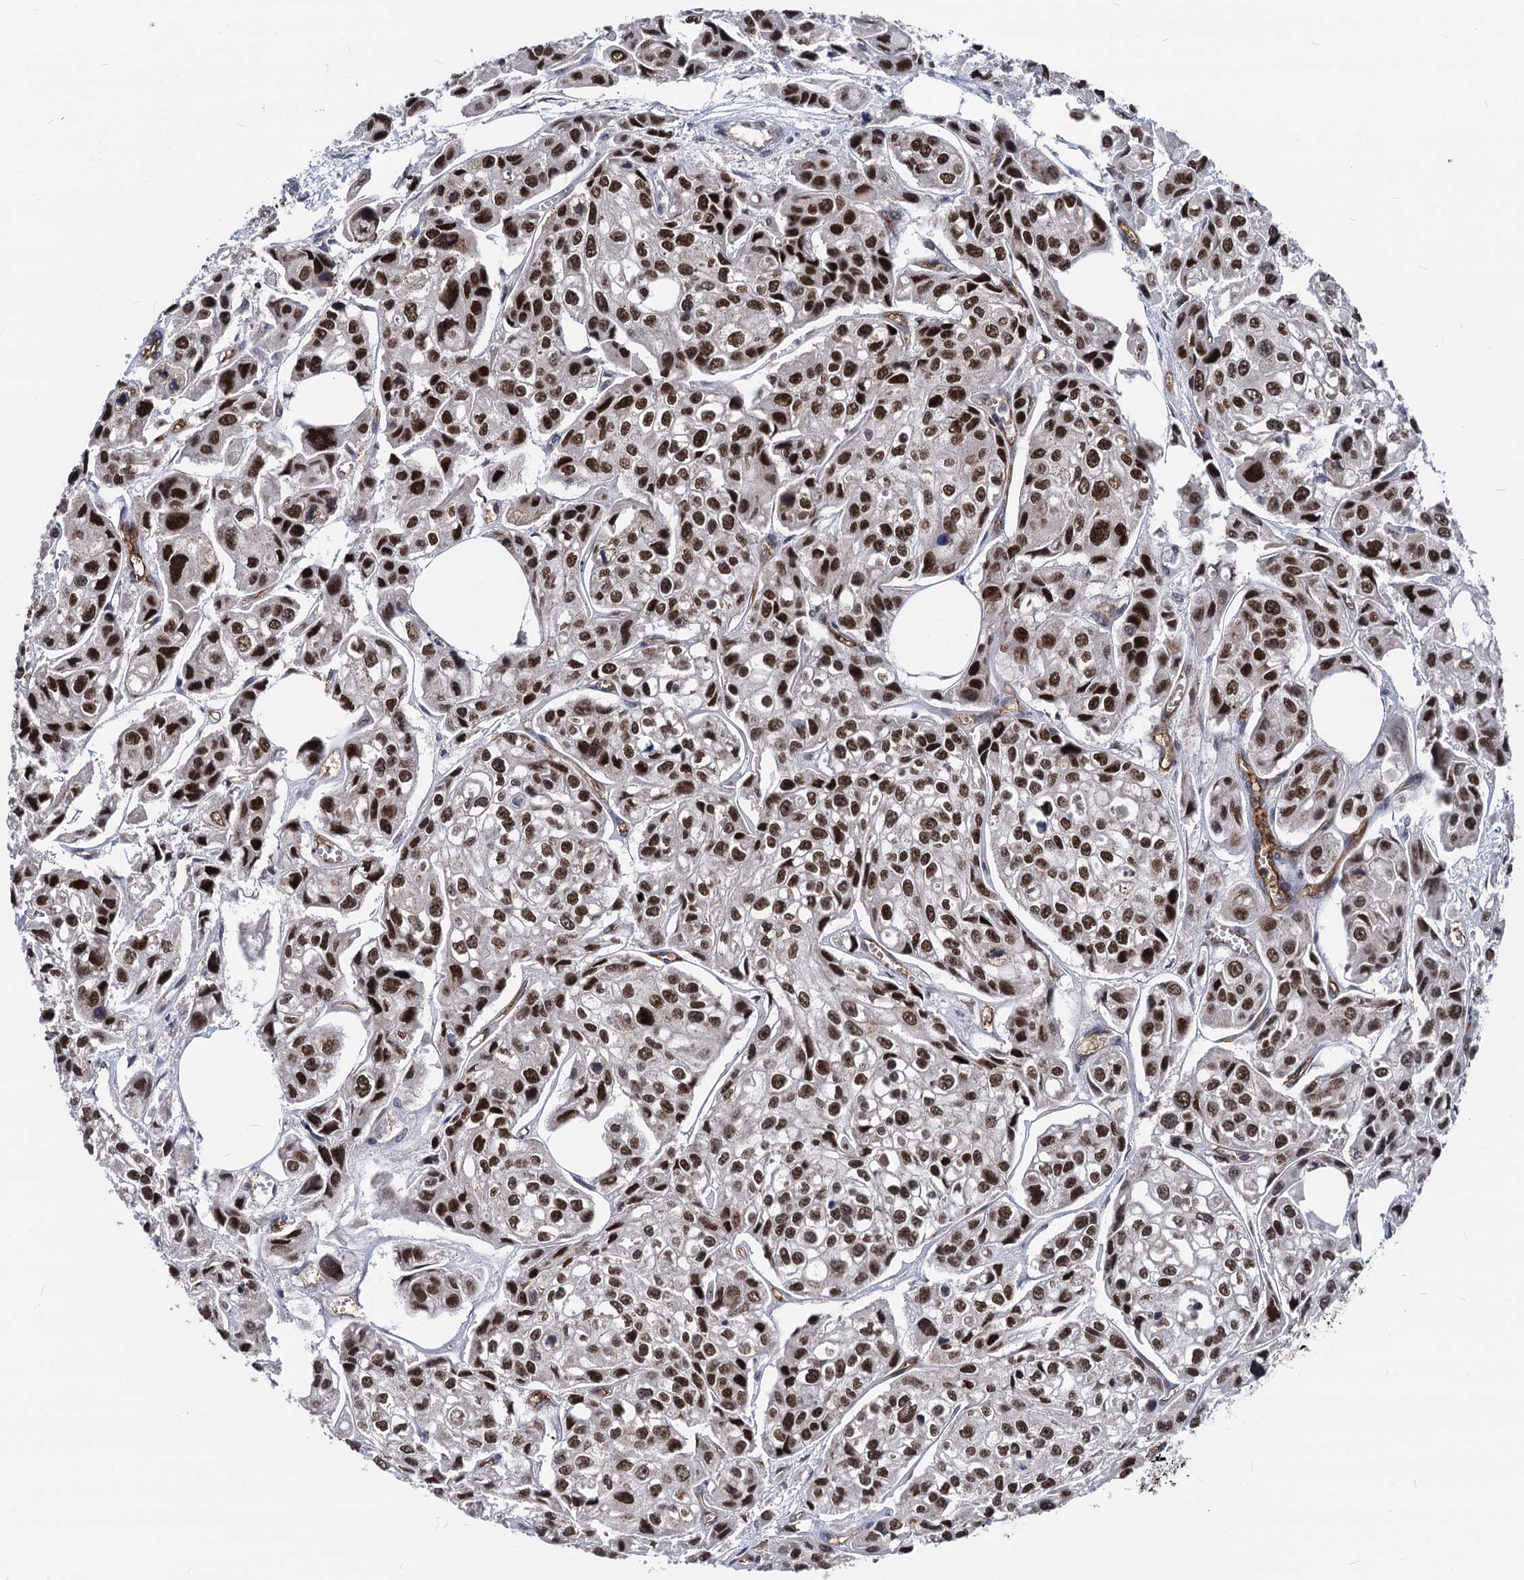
{"staining": {"intensity": "strong", "quantity": ">75%", "location": "nuclear"}, "tissue": "urothelial cancer", "cell_type": "Tumor cells", "image_type": "cancer", "snomed": [{"axis": "morphology", "description": "Urothelial carcinoma, High grade"}, {"axis": "topography", "description": "Urinary bladder"}], "caption": "The micrograph reveals staining of urothelial carcinoma (high-grade), revealing strong nuclear protein positivity (brown color) within tumor cells.", "gene": "GALNT11", "patient": {"sex": "male", "age": 67}}